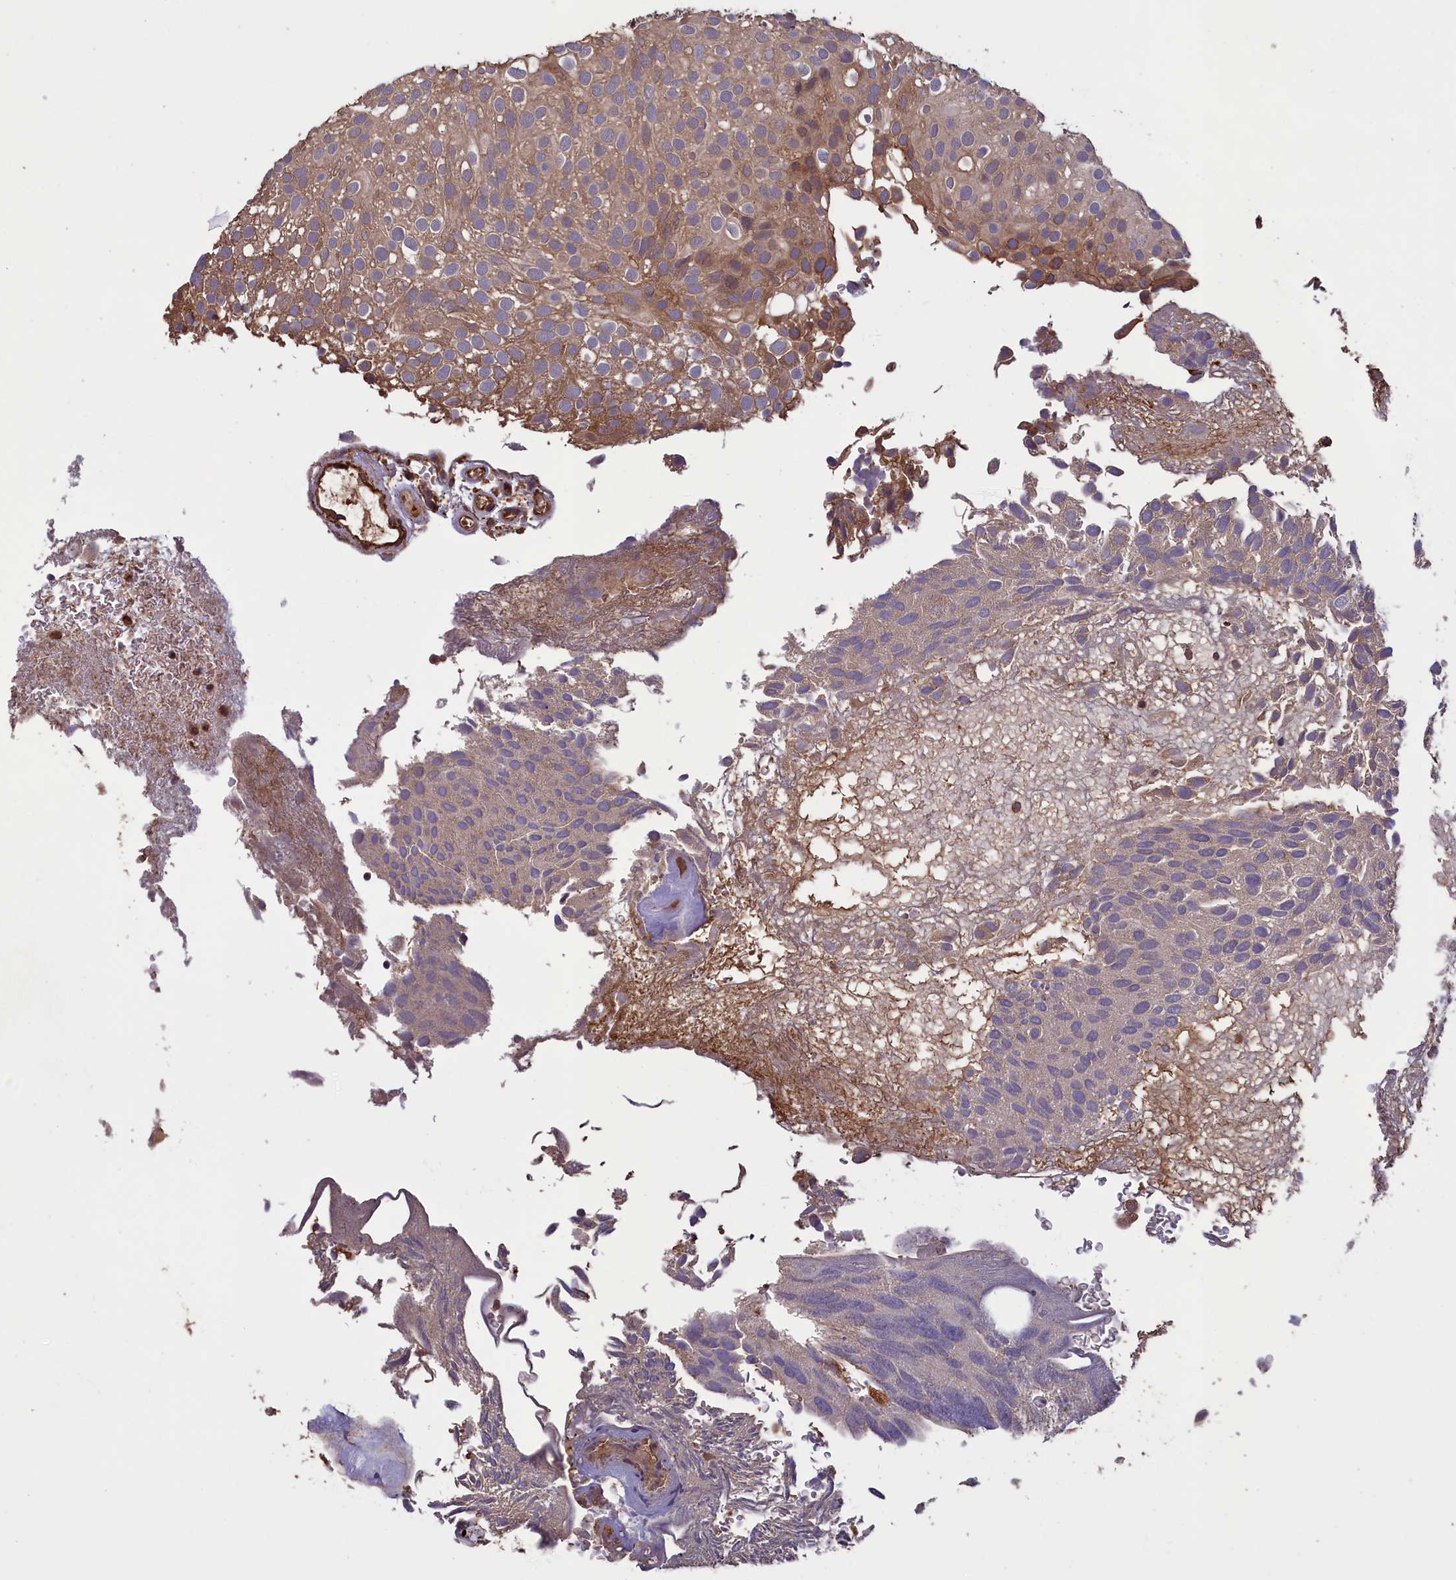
{"staining": {"intensity": "moderate", "quantity": "25%-75%", "location": "cytoplasmic/membranous"}, "tissue": "urothelial cancer", "cell_type": "Tumor cells", "image_type": "cancer", "snomed": [{"axis": "morphology", "description": "Urothelial carcinoma, Low grade"}, {"axis": "topography", "description": "Urinary bladder"}], "caption": "Urothelial cancer stained with DAB immunohistochemistry (IHC) displays medium levels of moderate cytoplasmic/membranous staining in approximately 25%-75% of tumor cells.", "gene": "DAPK3", "patient": {"sex": "male", "age": 78}}